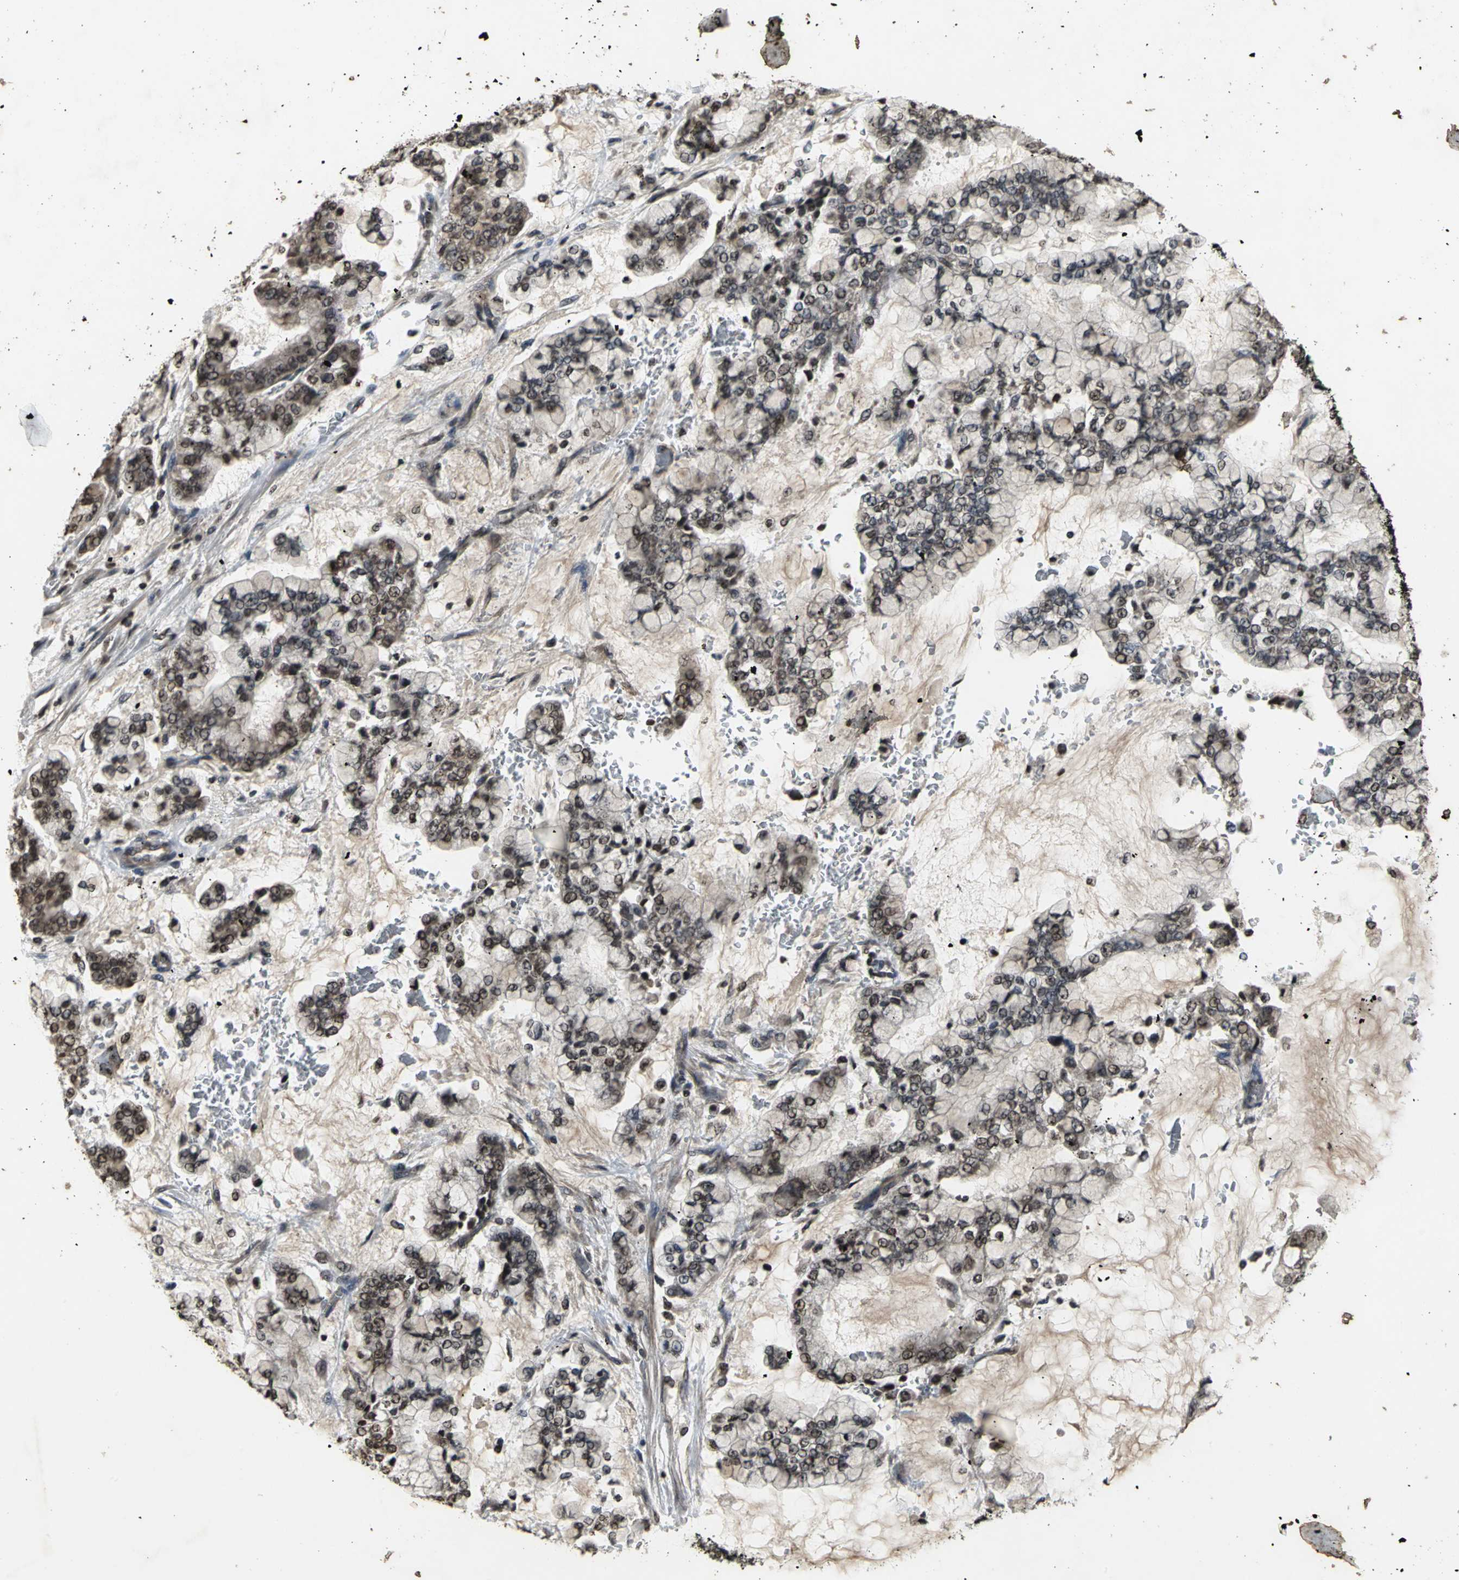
{"staining": {"intensity": "moderate", "quantity": ">75%", "location": "cytoplasmic/membranous,nuclear"}, "tissue": "stomach cancer", "cell_type": "Tumor cells", "image_type": "cancer", "snomed": [{"axis": "morphology", "description": "Normal tissue, NOS"}, {"axis": "morphology", "description": "Adenocarcinoma, NOS"}, {"axis": "topography", "description": "Stomach, upper"}, {"axis": "topography", "description": "Stomach"}], "caption": "This is a histology image of IHC staining of stomach cancer (adenocarcinoma), which shows moderate staining in the cytoplasmic/membranous and nuclear of tumor cells.", "gene": "AHR", "patient": {"sex": "male", "age": 76}}